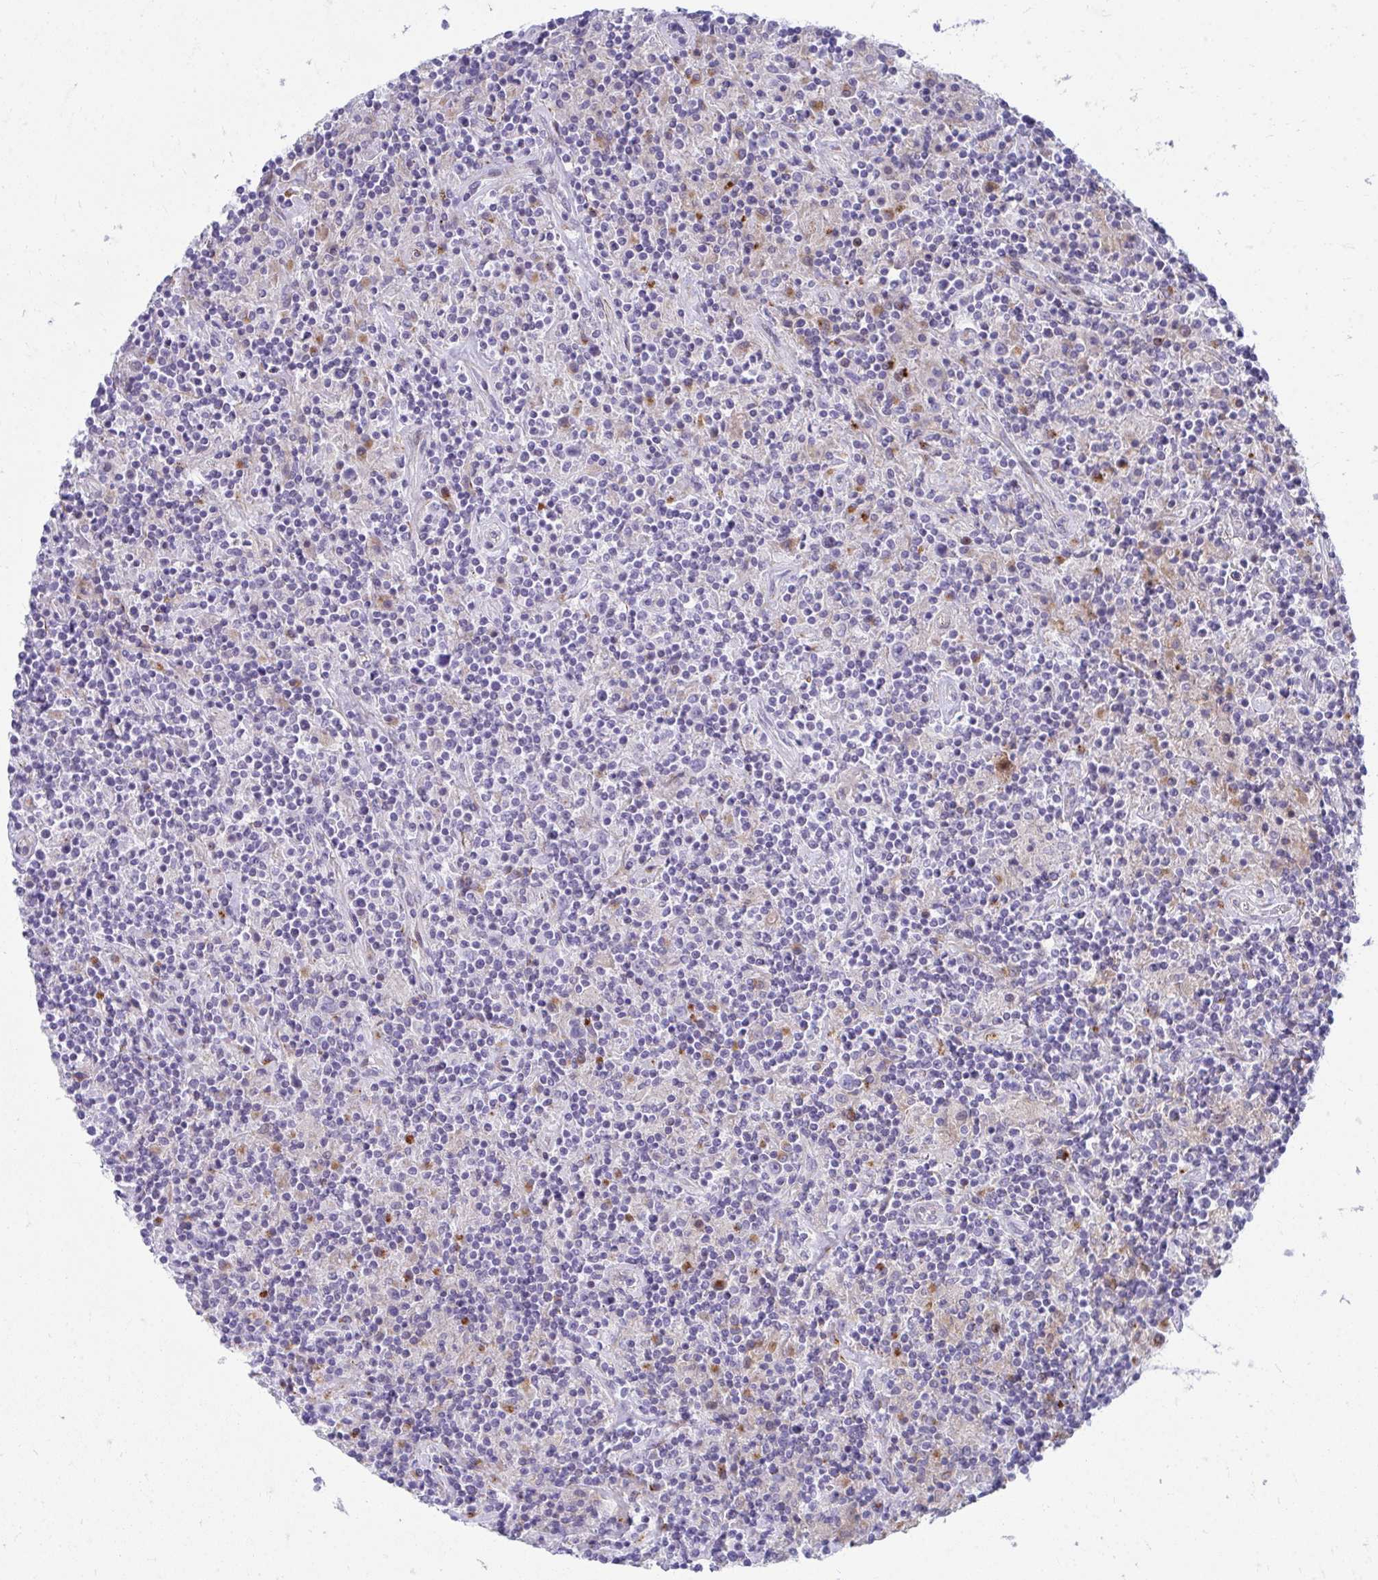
{"staining": {"intensity": "negative", "quantity": "none", "location": "none"}, "tissue": "lymphoma", "cell_type": "Tumor cells", "image_type": "cancer", "snomed": [{"axis": "morphology", "description": "Hodgkin's disease, NOS"}, {"axis": "topography", "description": "Lymph node"}], "caption": "A high-resolution image shows immunohistochemistry (IHC) staining of Hodgkin's disease, which shows no significant positivity in tumor cells. (Brightfield microscopy of DAB IHC at high magnification).", "gene": "CSTB", "patient": {"sex": "male", "age": 70}}